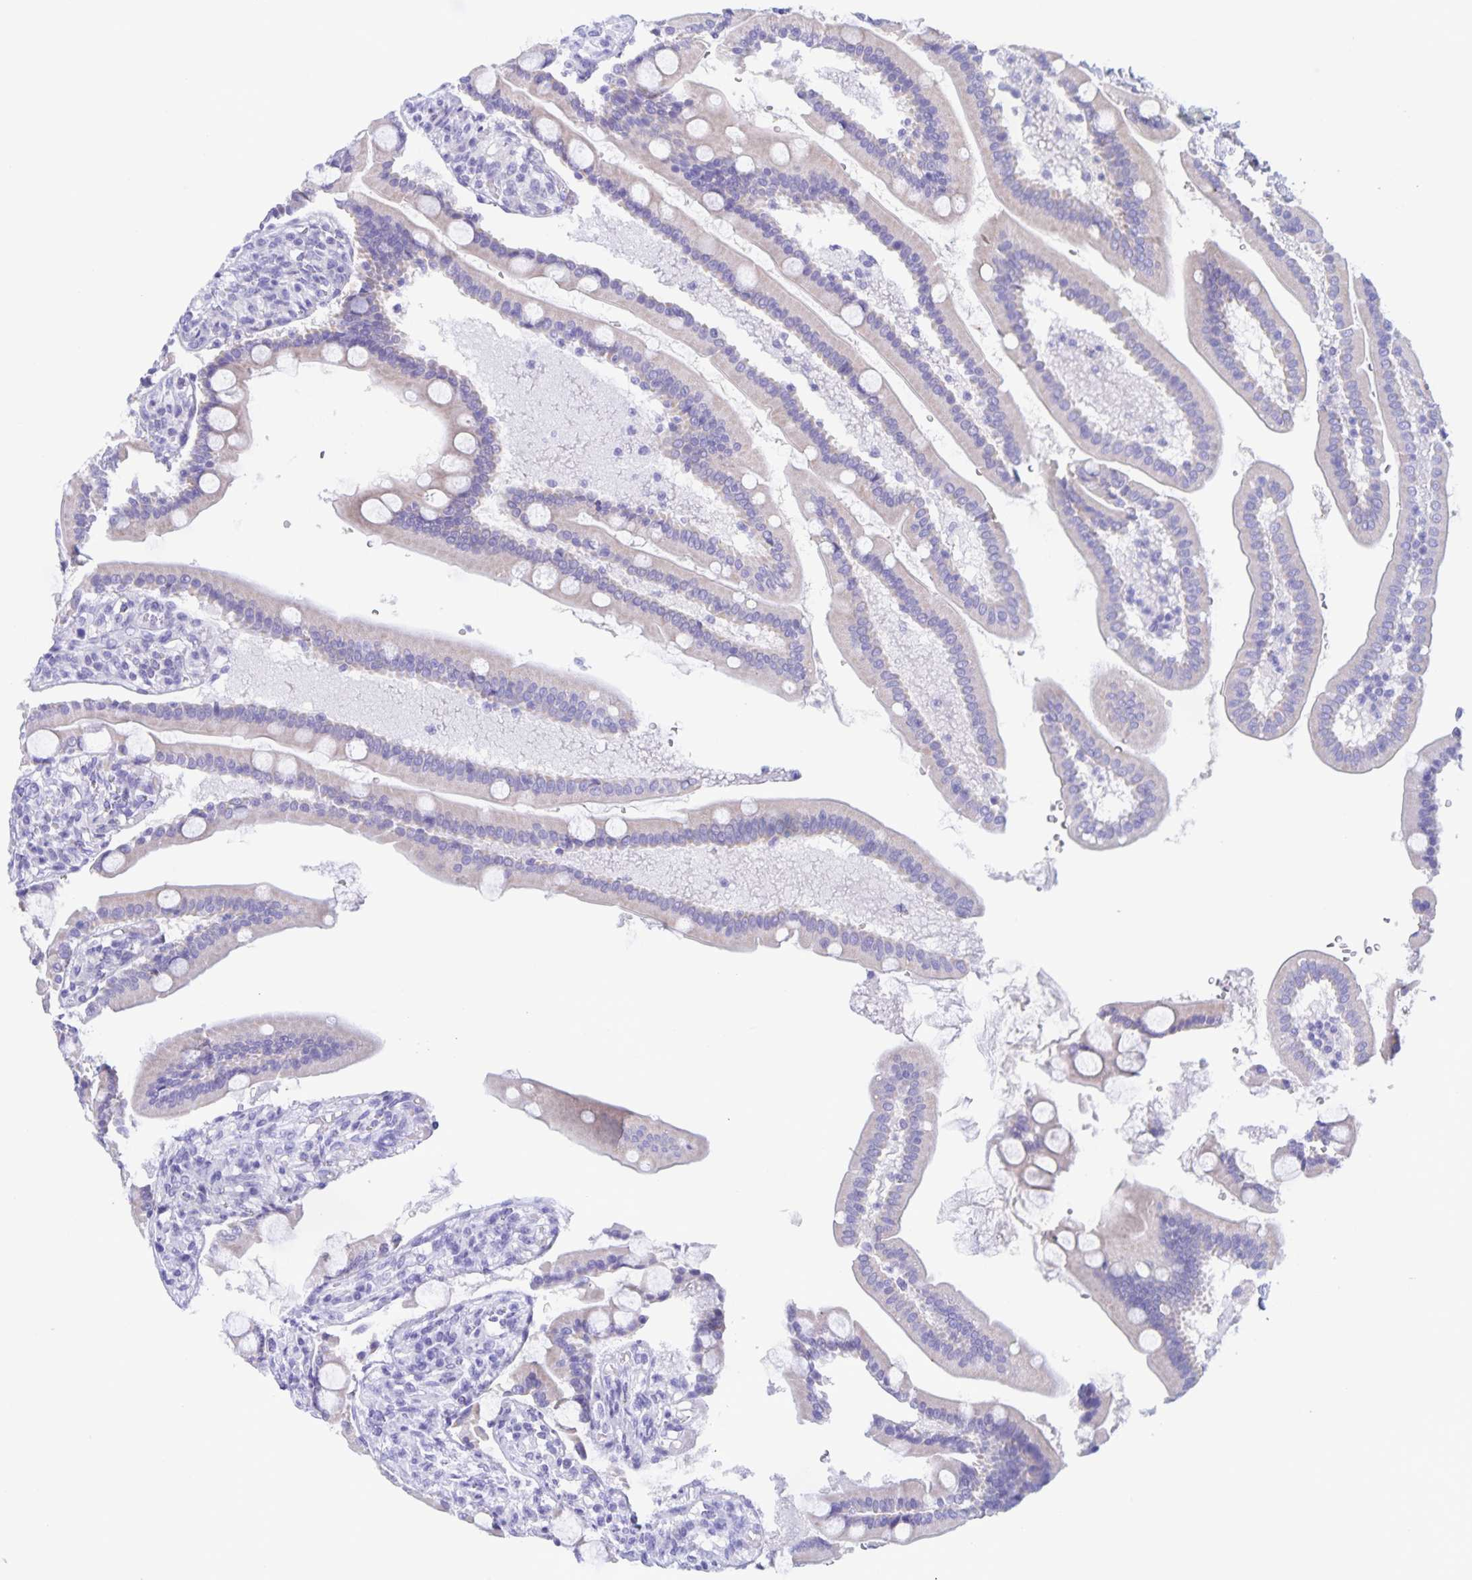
{"staining": {"intensity": "weak", "quantity": "<25%", "location": "cytoplasmic/membranous"}, "tissue": "duodenum", "cell_type": "Glandular cells", "image_type": "normal", "snomed": [{"axis": "morphology", "description": "Normal tissue, NOS"}, {"axis": "topography", "description": "Duodenum"}], "caption": "An image of duodenum stained for a protein shows no brown staining in glandular cells.", "gene": "CATSPER4", "patient": {"sex": "female", "age": 67}}